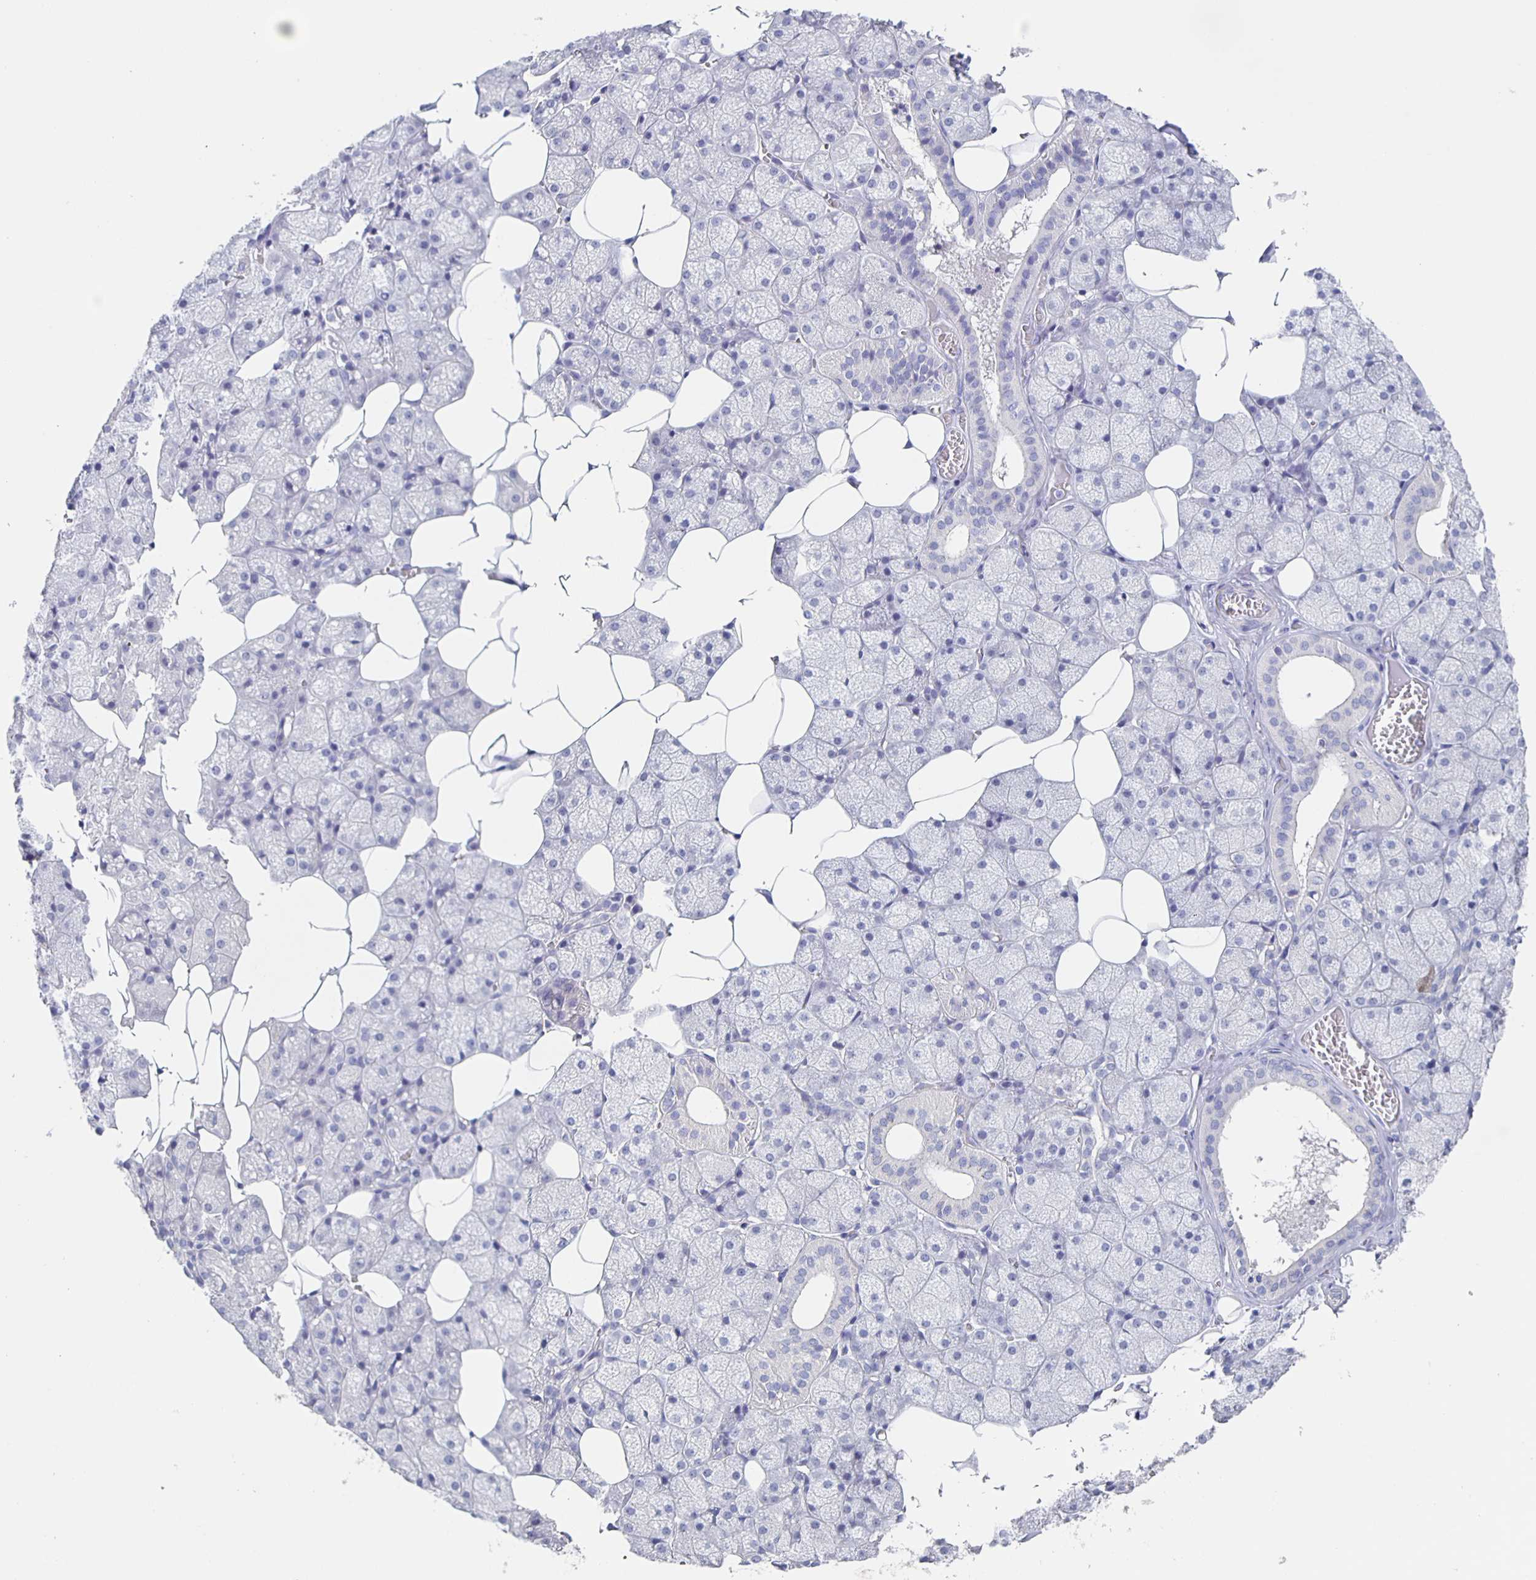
{"staining": {"intensity": "negative", "quantity": "none", "location": "none"}, "tissue": "salivary gland", "cell_type": "Glandular cells", "image_type": "normal", "snomed": [{"axis": "morphology", "description": "Normal tissue, NOS"}, {"axis": "topography", "description": "Salivary gland"}, {"axis": "topography", "description": "Peripheral nerve tissue"}], "caption": "IHC of normal human salivary gland reveals no positivity in glandular cells.", "gene": "CACNA2D2", "patient": {"sex": "male", "age": 38}}